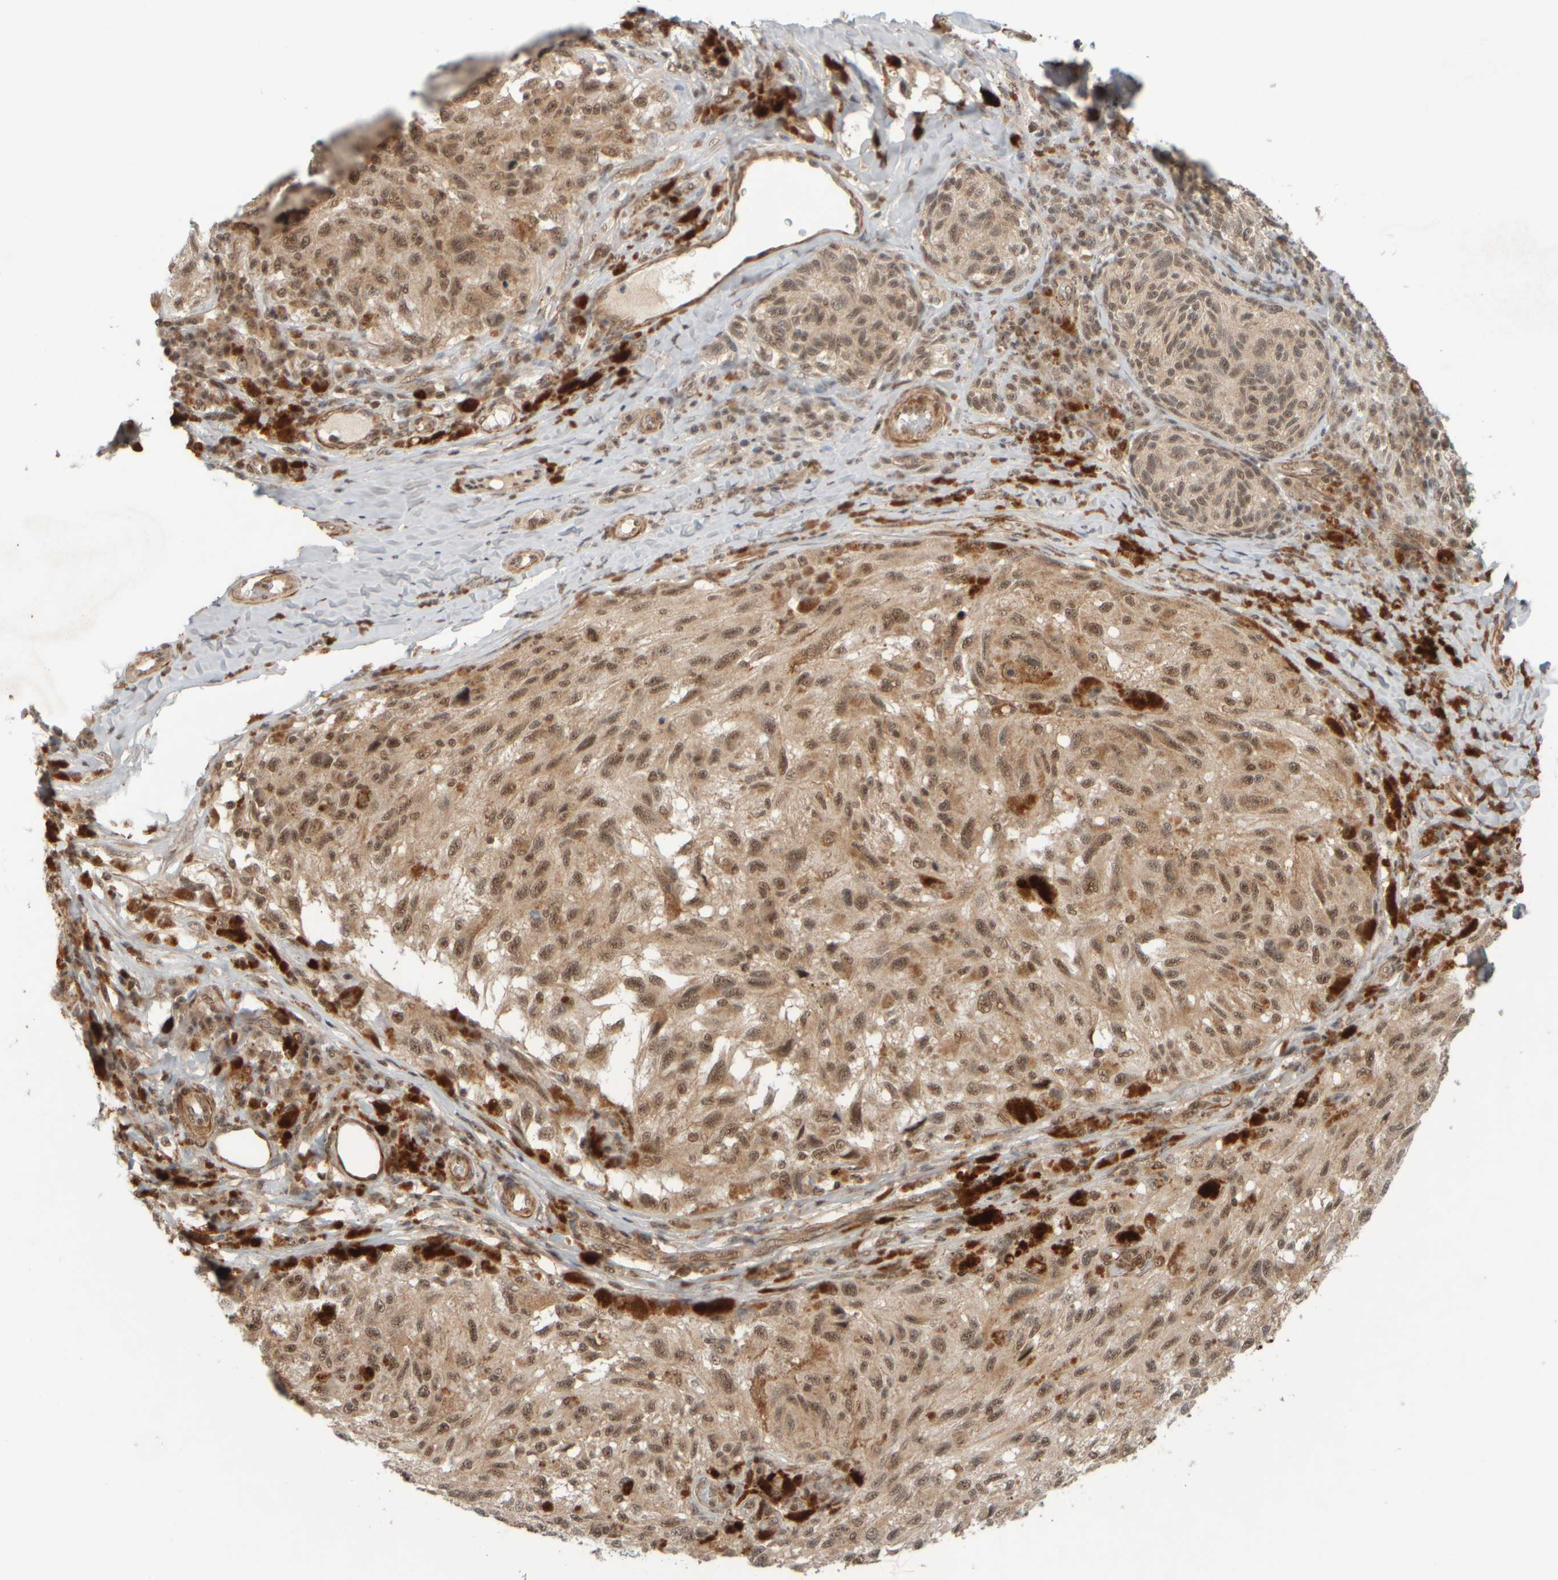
{"staining": {"intensity": "weak", "quantity": ">75%", "location": "cytoplasmic/membranous,nuclear"}, "tissue": "melanoma", "cell_type": "Tumor cells", "image_type": "cancer", "snomed": [{"axis": "morphology", "description": "Malignant melanoma, NOS"}, {"axis": "topography", "description": "Skin"}], "caption": "Protein expression analysis of human melanoma reveals weak cytoplasmic/membranous and nuclear positivity in about >75% of tumor cells. Nuclei are stained in blue.", "gene": "SYNRG", "patient": {"sex": "female", "age": 73}}